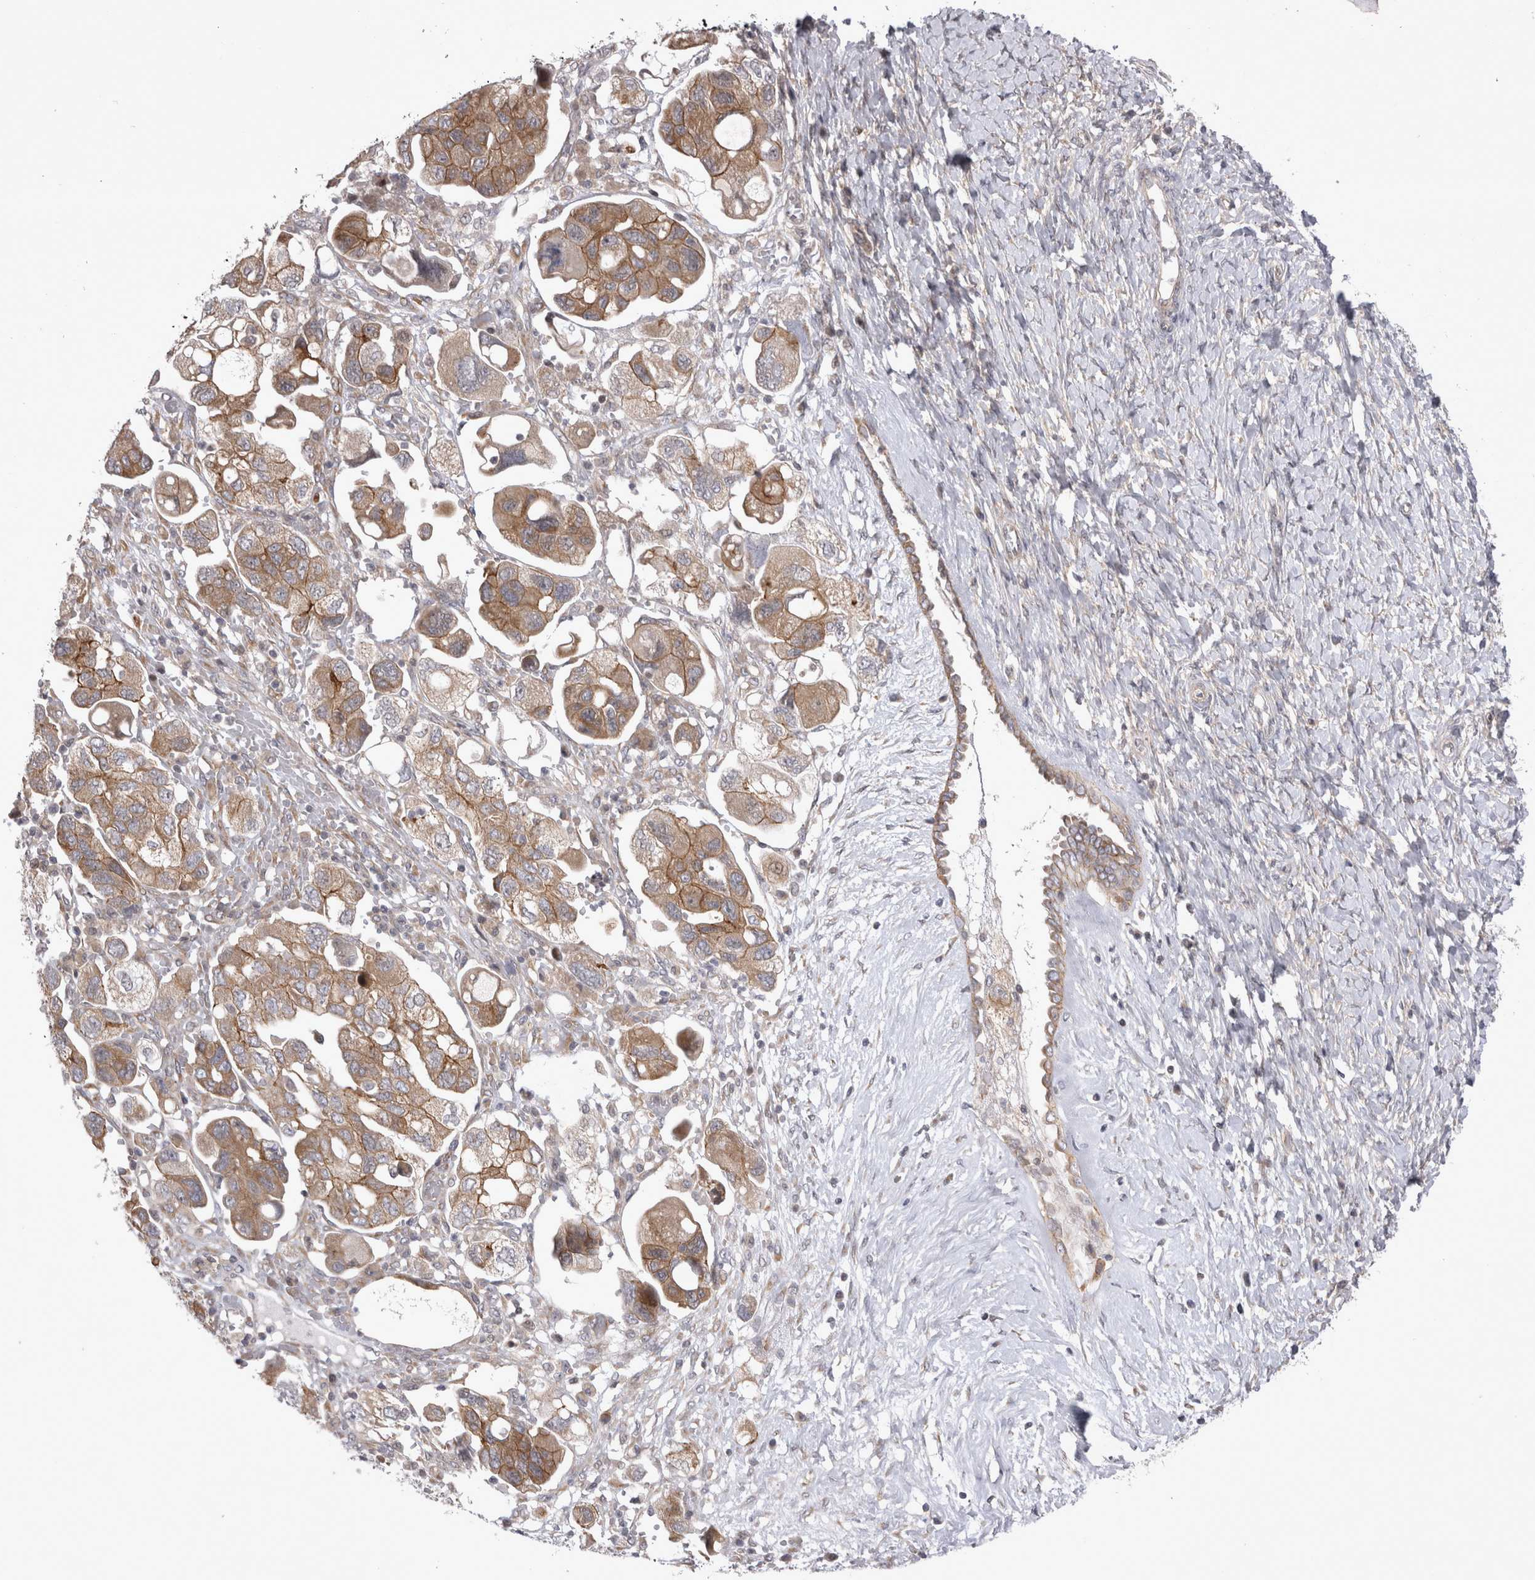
{"staining": {"intensity": "moderate", "quantity": ">75%", "location": "cytoplasmic/membranous"}, "tissue": "ovarian cancer", "cell_type": "Tumor cells", "image_type": "cancer", "snomed": [{"axis": "morphology", "description": "Carcinoma, NOS"}, {"axis": "morphology", "description": "Cystadenocarcinoma, serous, NOS"}, {"axis": "topography", "description": "Ovary"}], "caption": "This micrograph displays IHC staining of ovarian cancer (serous cystadenocarcinoma), with medium moderate cytoplasmic/membranous staining in about >75% of tumor cells.", "gene": "NENF", "patient": {"sex": "female", "age": 69}}